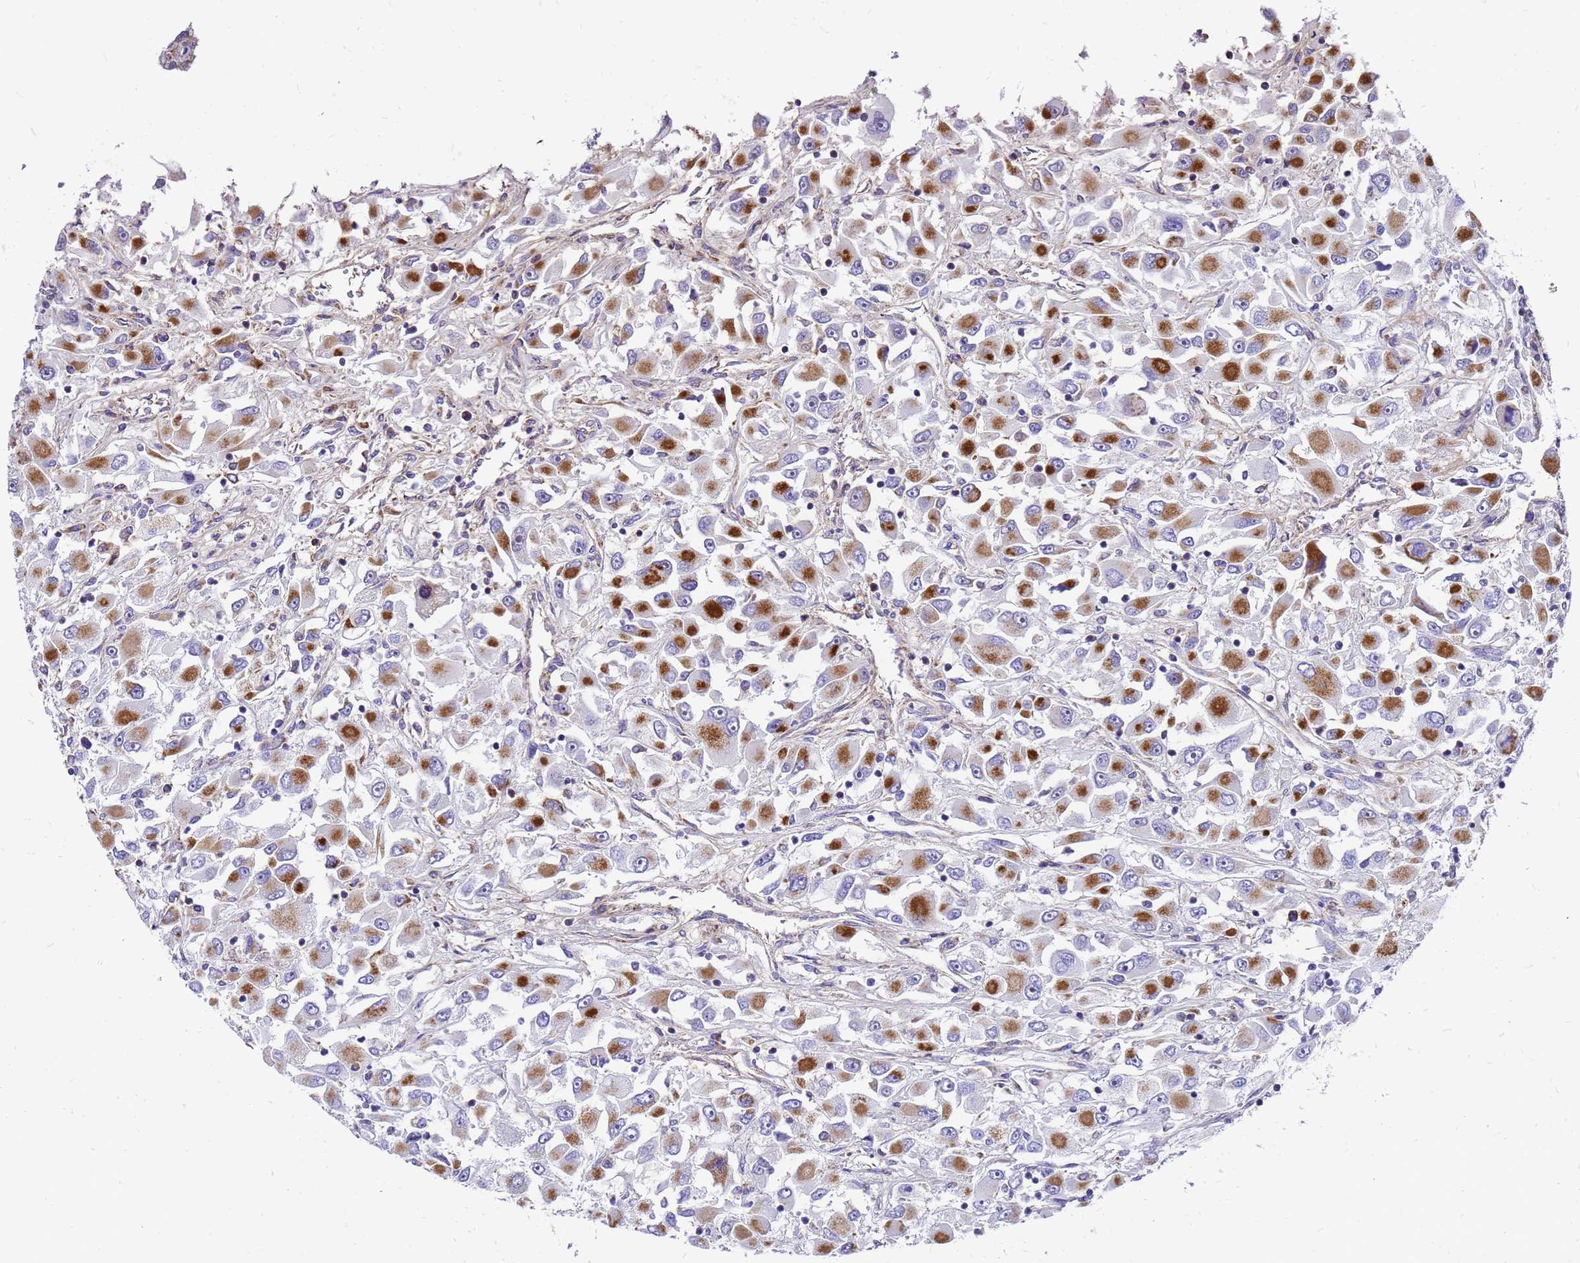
{"staining": {"intensity": "strong", "quantity": ">75%", "location": "cytoplasmic/membranous"}, "tissue": "renal cancer", "cell_type": "Tumor cells", "image_type": "cancer", "snomed": [{"axis": "morphology", "description": "Adenocarcinoma, NOS"}, {"axis": "topography", "description": "Kidney"}], "caption": "A histopathology image of human adenocarcinoma (renal) stained for a protein shows strong cytoplasmic/membranous brown staining in tumor cells. The staining was performed using DAB, with brown indicating positive protein expression. Nuclei are stained blue with hematoxylin.", "gene": "MRPS26", "patient": {"sex": "female", "age": 52}}